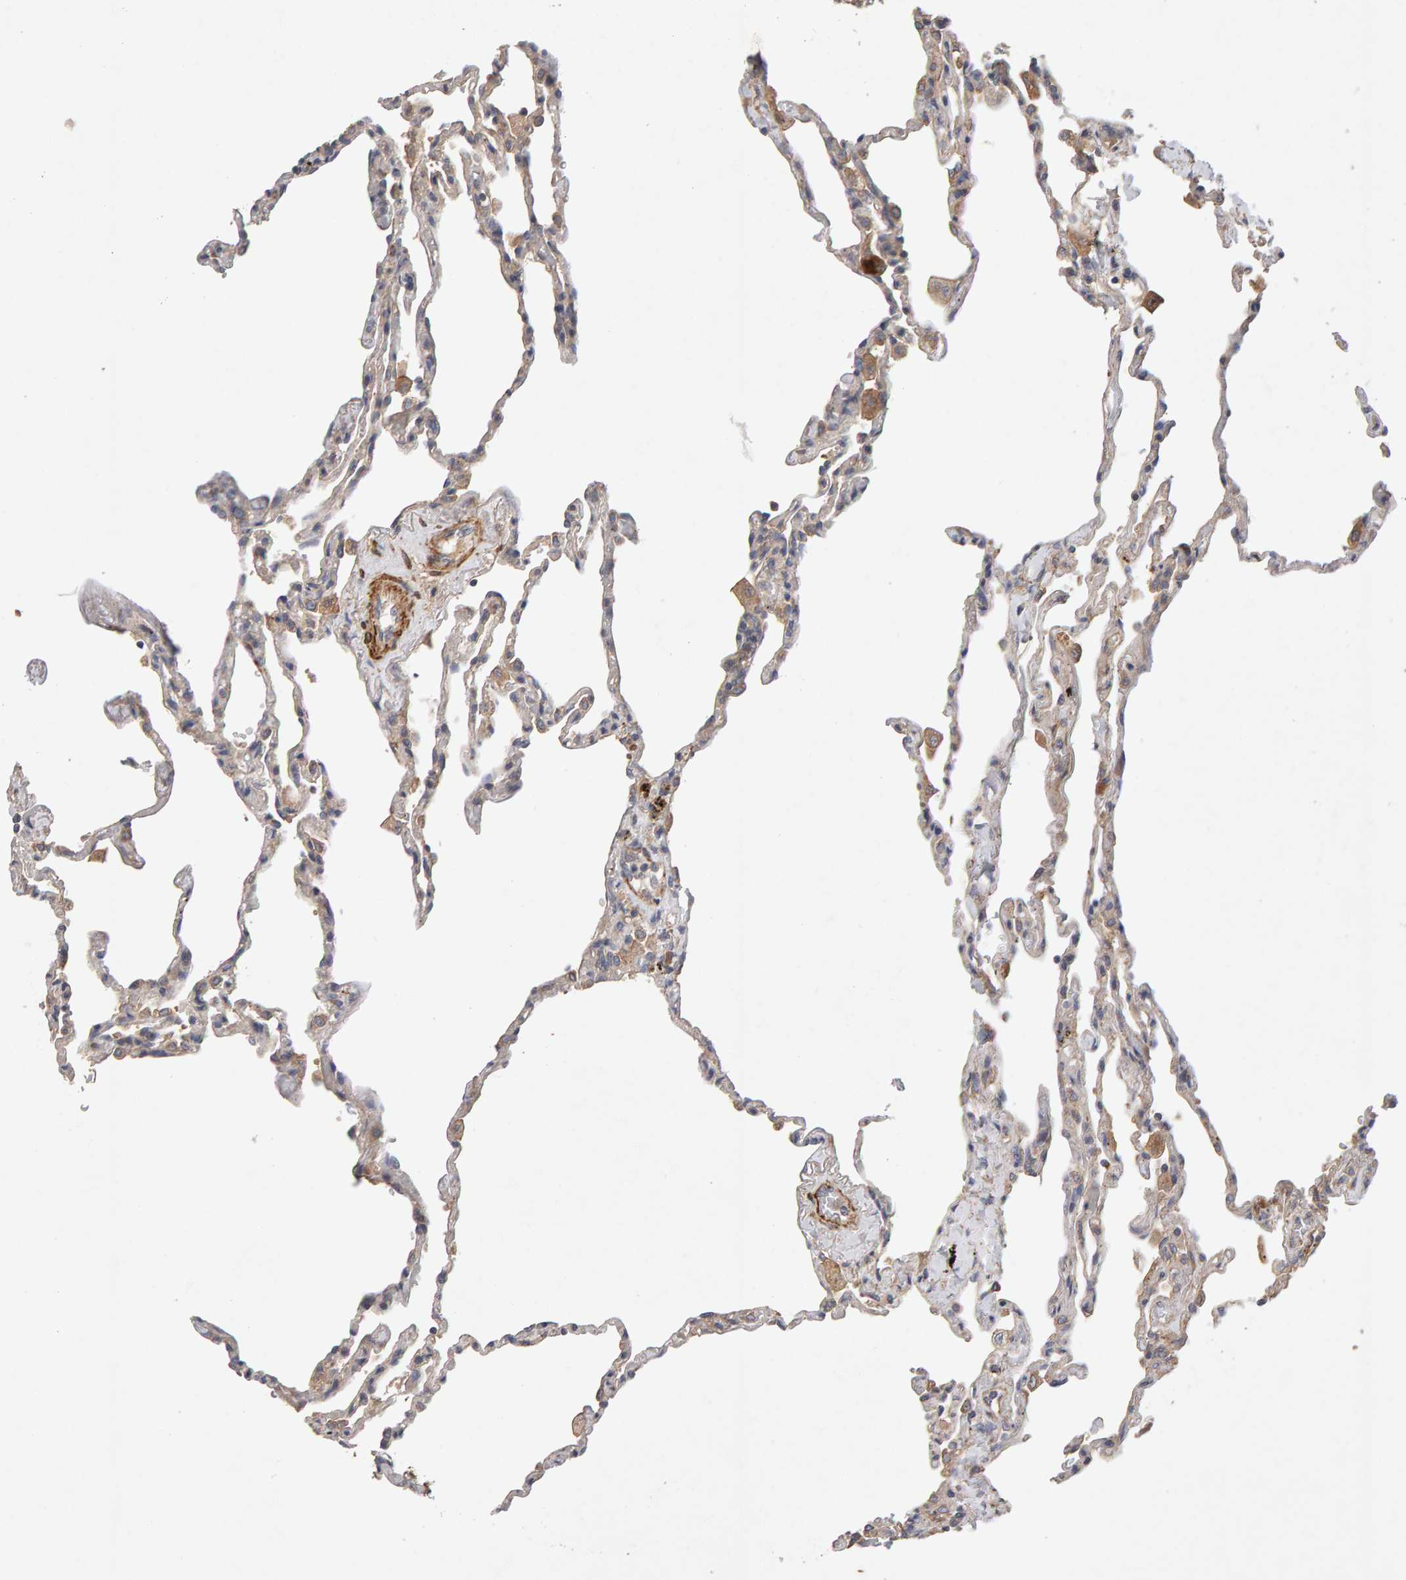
{"staining": {"intensity": "weak", "quantity": "<25%", "location": "cytoplasmic/membranous"}, "tissue": "lung", "cell_type": "Alveolar cells", "image_type": "normal", "snomed": [{"axis": "morphology", "description": "Normal tissue, NOS"}, {"axis": "topography", "description": "Lung"}], "caption": "The immunohistochemistry micrograph has no significant staining in alveolar cells of lung.", "gene": "RNF19A", "patient": {"sex": "male", "age": 59}}